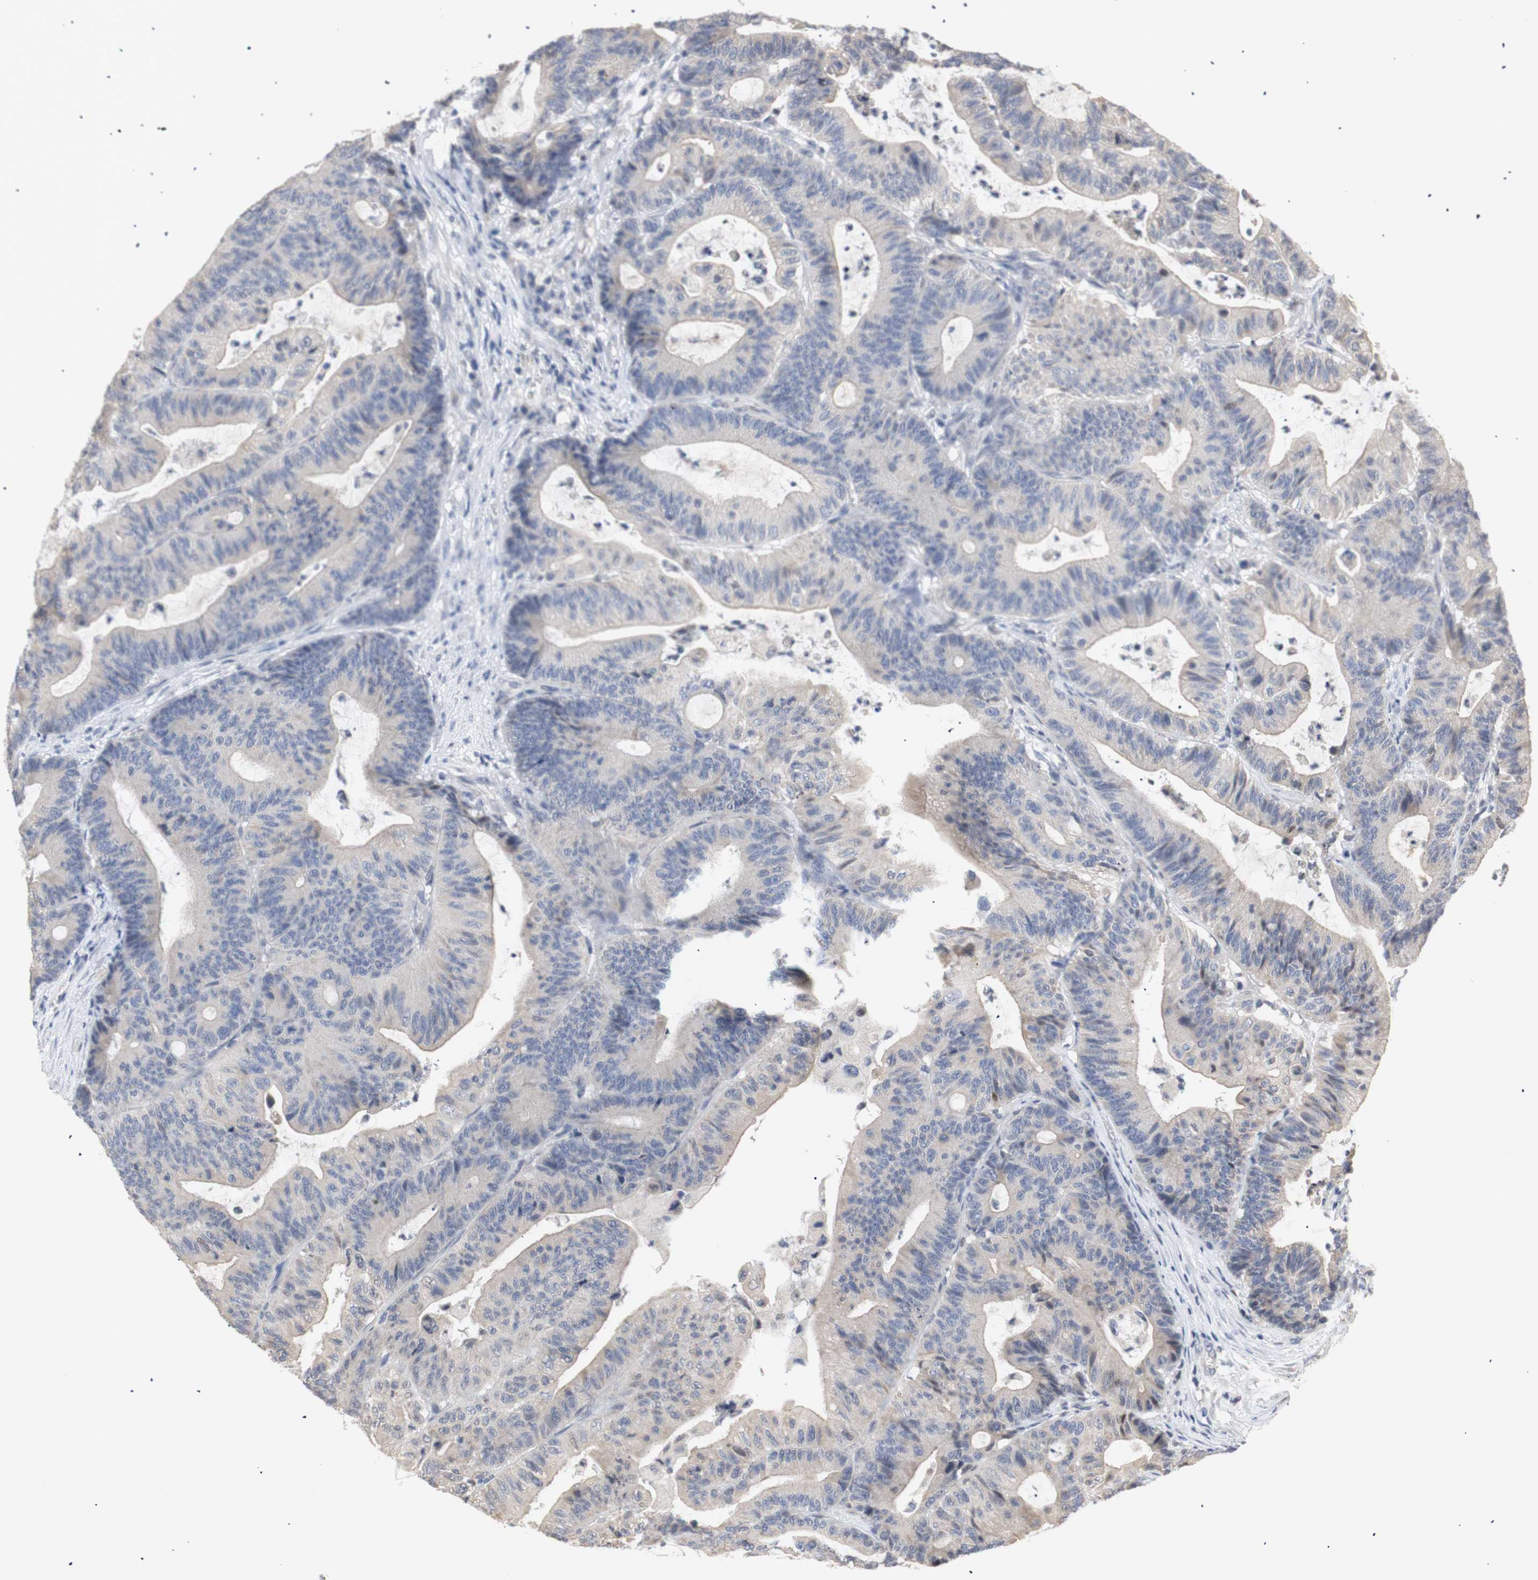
{"staining": {"intensity": "weak", "quantity": "<25%", "location": "cytoplasmic/membranous"}, "tissue": "colorectal cancer", "cell_type": "Tumor cells", "image_type": "cancer", "snomed": [{"axis": "morphology", "description": "Adenocarcinoma, NOS"}, {"axis": "topography", "description": "Colon"}], "caption": "A micrograph of adenocarcinoma (colorectal) stained for a protein shows no brown staining in tumor cells. (DAB immunohistochemistry with hematoxylin counter stain).", "gene": "FOSB", "patient": {"sex": "female", "age": 84}}